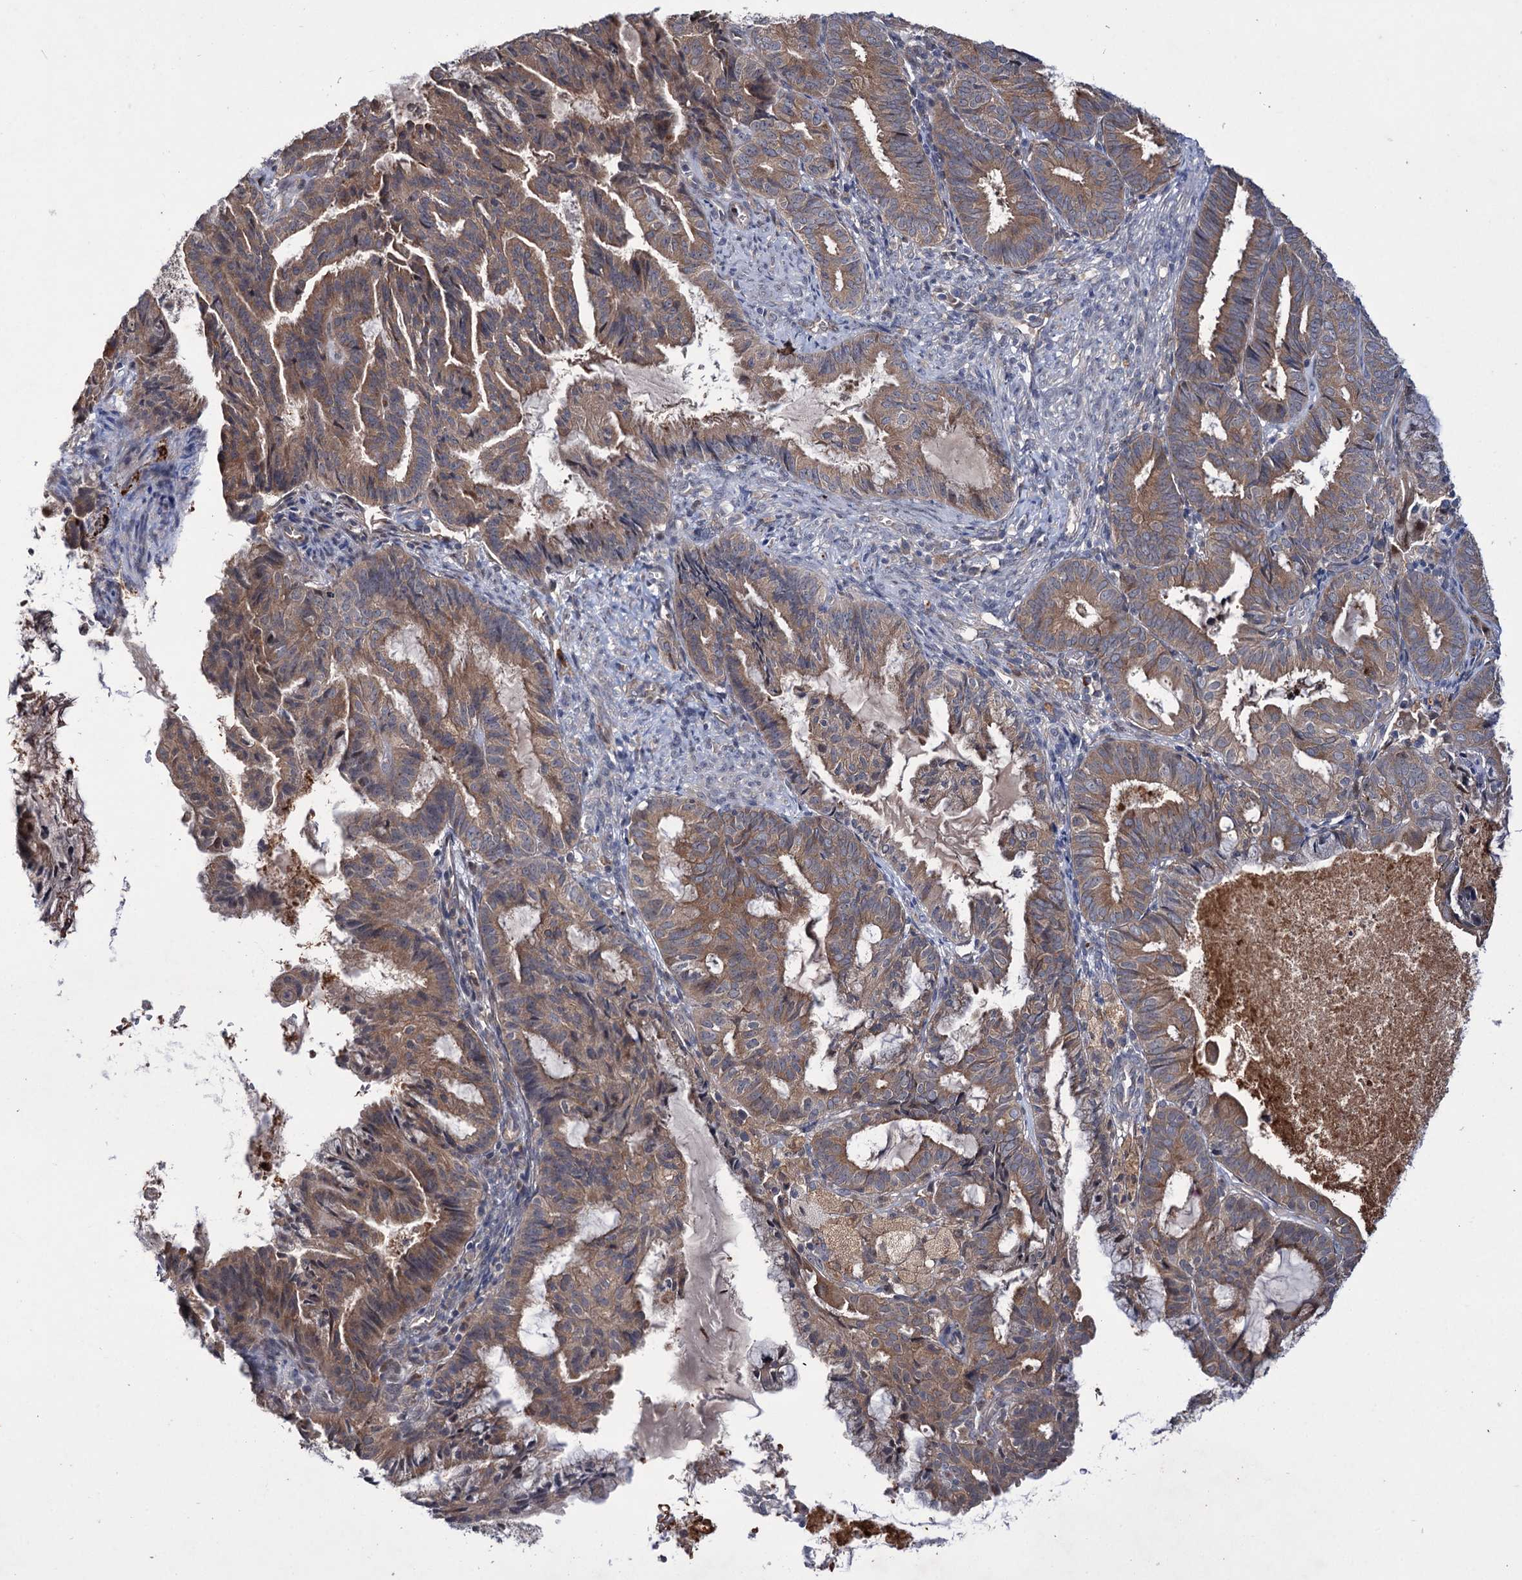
{"staining": {"intensity": "moderate", "quantity": ">75%", "location": "cytoplasmic/membranous"}, "tissue": "endometrial cancer", "cell_type": "Tumor cells", "image_type": "cancer", "snomed": [{"axis": "morphology", "description": "Adenocarcinoma, NOS"}, {"axis": "topography", "description": "Endometrium"}], "caption": "Human endometrial adenocarcinoma stained with a brown dye shows moderate cytoplasmic/membranous positive expression in about >75% of tumor cells.", "gene": "PTPN3", "patient": {"sex": "female", "age": 86}}